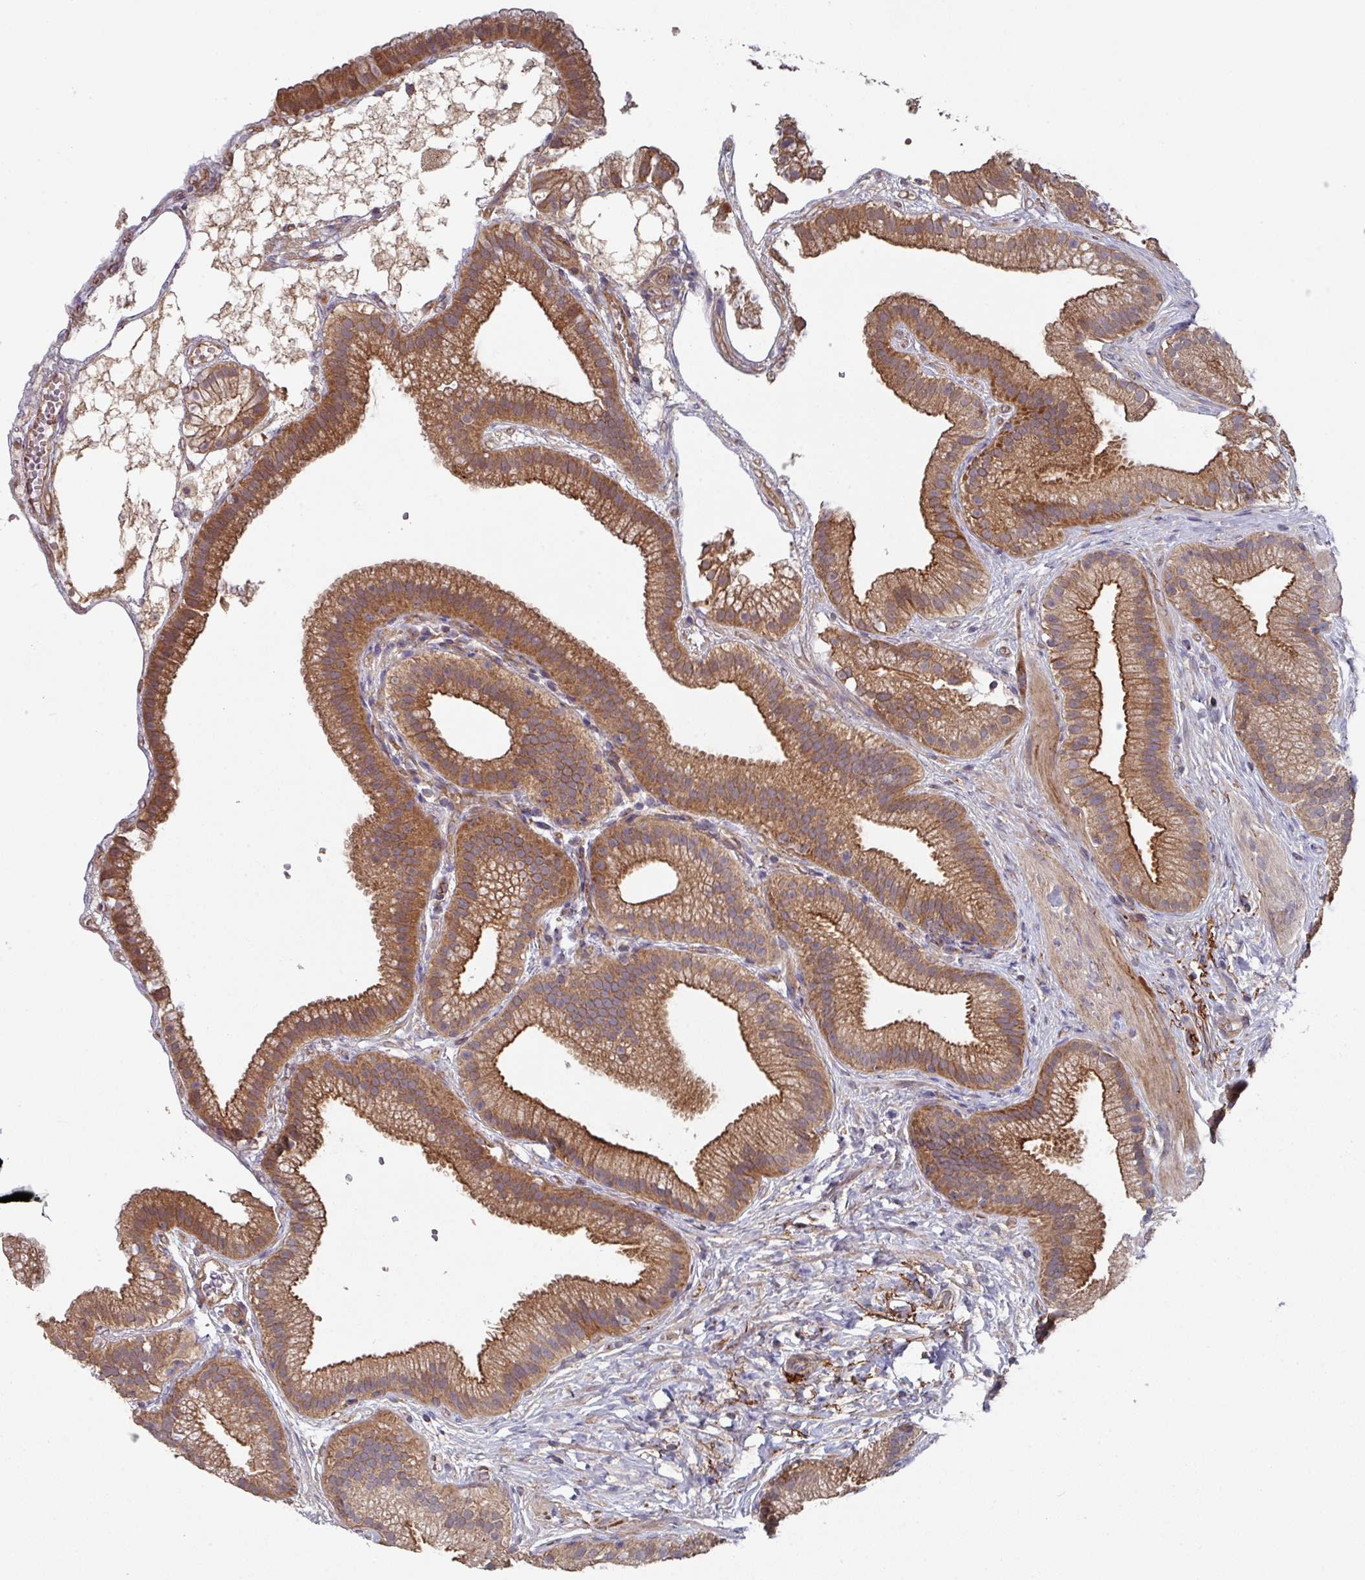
{"staining": {"intensity": "moderate", "quantity": ">75%", "location": "cytoplasmic/membranous"}, "tissue": "gallbladder", "cell_type": "Glandular cells", "image_type": "normal", "snomed": [{"axis": "morphology", "description": "Normal tissue, NOS"}, {"axis": "topography", "description": "Gallbladder"}], "caption": "A photomicrograph of gallbladder stained for a protein exhibits moderate cytoplasmic/membranous brown staining in glandular cells. (DAB (3,3'-diaminobenzidine) = brown stain, brightfield microscopy at high magnification).", "gene": "DCAF12L1", "patient": {"sex": "female", "age": 63}}